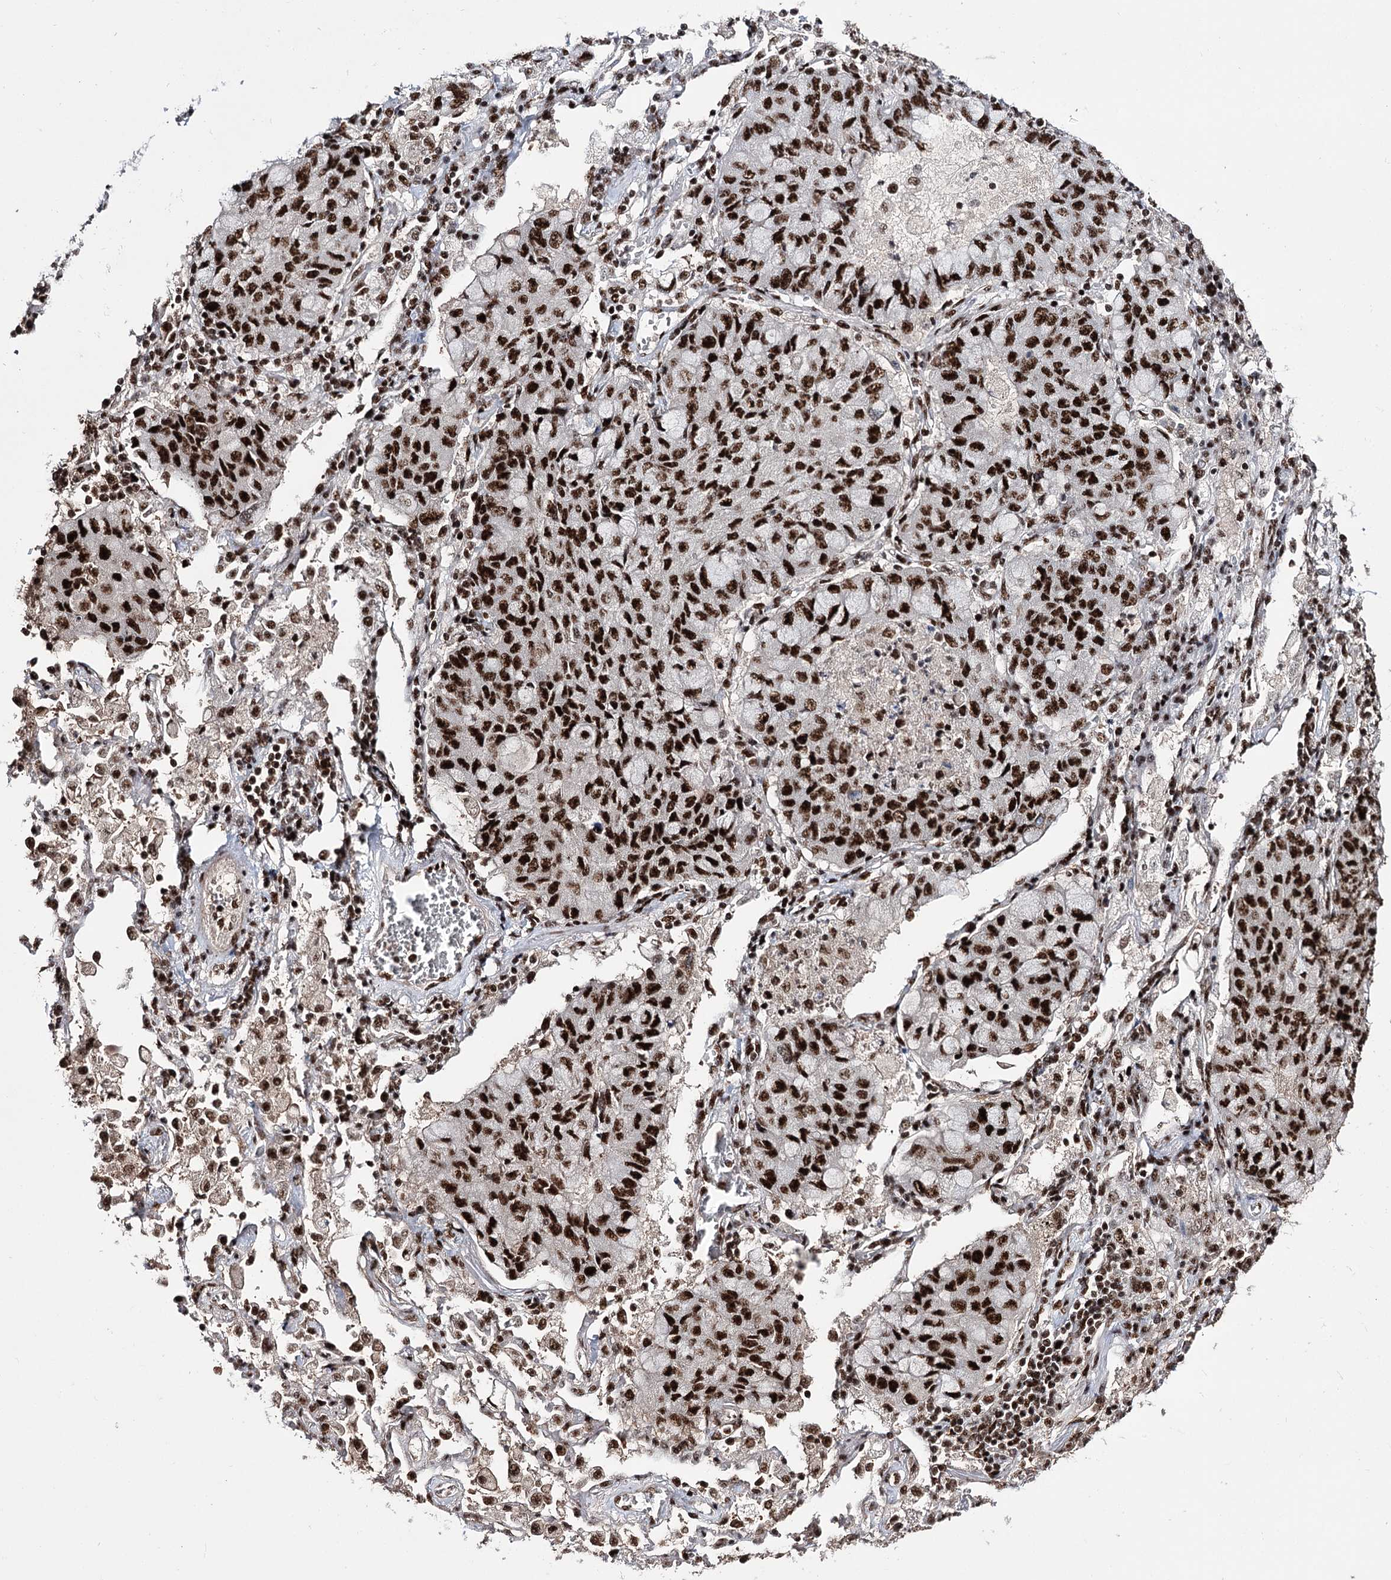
{"staining": {"intensity": "strong", "quantity": ">75%", "location": "nuclear"}, "tissue": "lung cancer", "cell_type": "Tumor cells", "image_type": "cancer", "snomed": [{"axis": "morphology", "description": "Squamous cell carcinoma, NOS"}, {"axis": "topography", "description": "Lung"}], "caption": "Protein analysis of lung cancer (squamous cell carcinoma) tissue reveals strong nuclear positivity in about >75% of tumor cells.", "gene": "PRPF40A", "patient": {"sex": "male", "age": 74}}